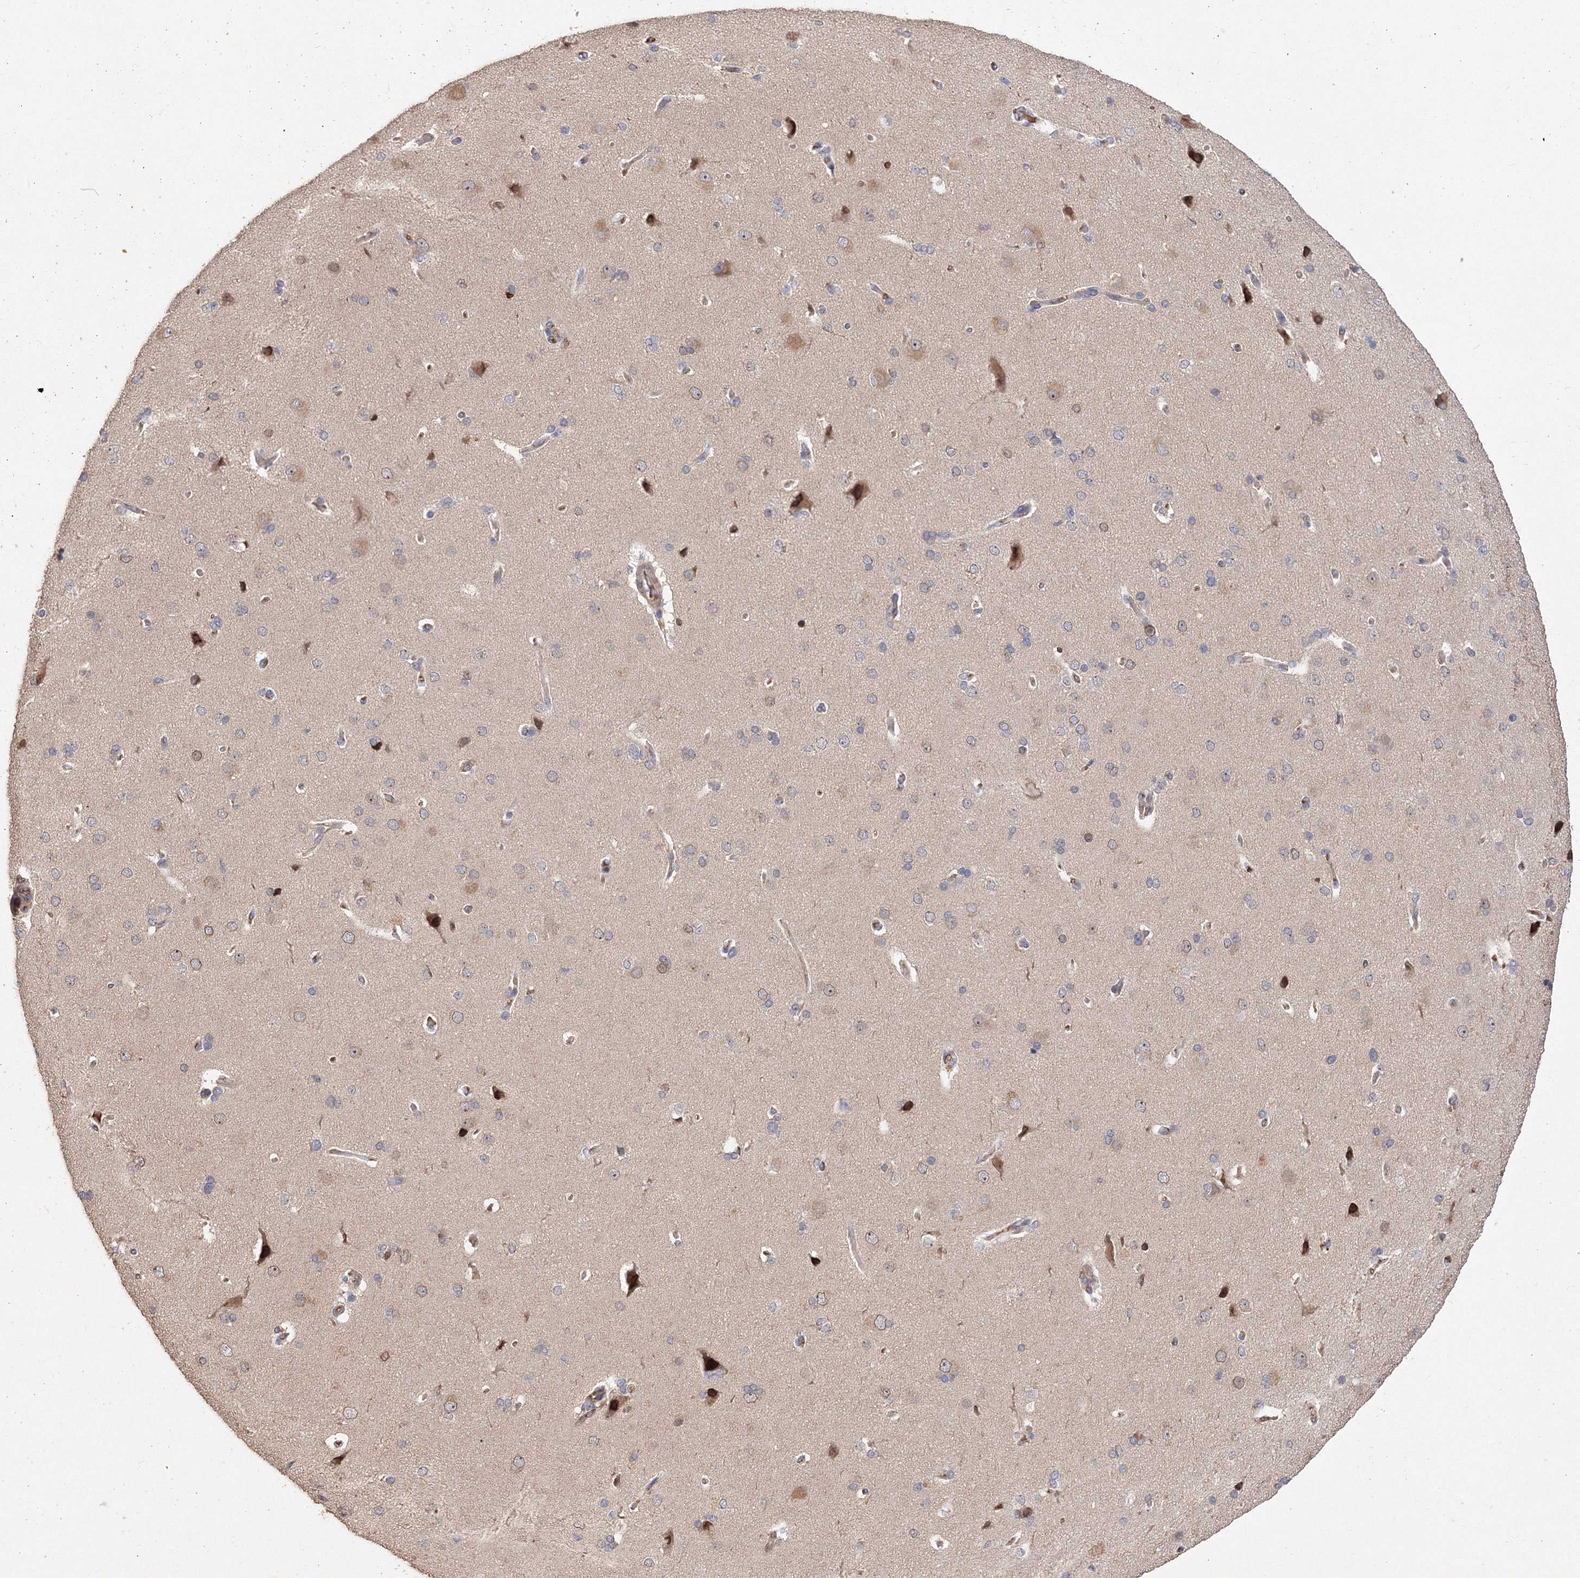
{"staining": {"intensity": "weak", "quantity": "<25%", "location": "cytoplasmic/membranous"}, "tissue": "cerebral cortex", "cell_type": "Endothelial cells", "image_type": "normal", "snomed": [{"axis": "morphology", "description": "Normal tissue, NOS"}, {"axis": "topography", "description": "Cerebral cortex"}], "caption": "IHC micrograph of unremarkable cerebral cortex: cerebral cortex stained with DAB (3,3'-diaminobenzidine) demonstrates no significant protein staining in endothelial cells.", "gene": "GRINA", "patient": {"sex": "male", "age": 62}}